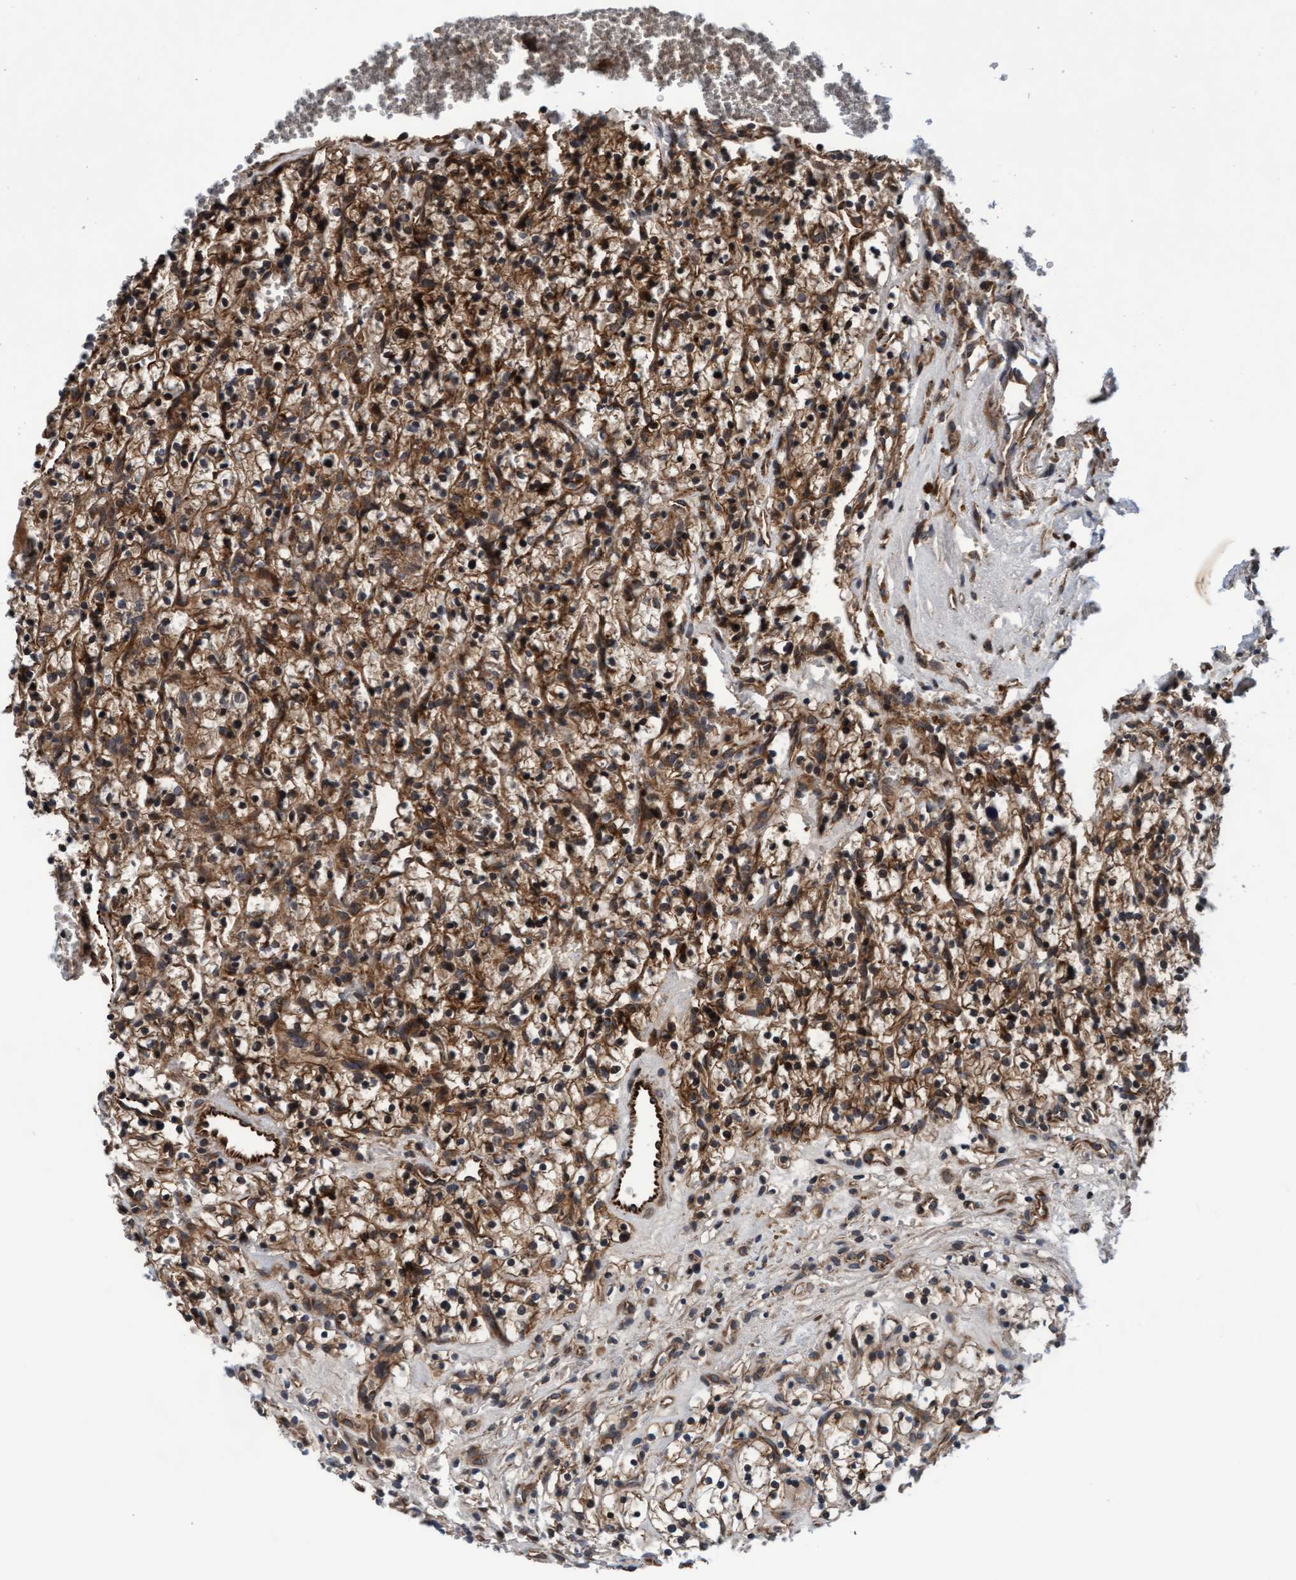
{"staining": {"intensity": "moderate", "quantity": ">75%", "location": "cytoplasmic/membranous"}, "tissue": "renal cancer", "cell_type": "Tumor cells", "image_type": "cancer", "snomed": [{"axis": "morphology", "description": "Adenocarcinoma, NOS"}, {"axis": "topography", "description": "Kidney"}], "caption": "Renal cancer tissue displays moderate cytoplasmic/membranous positivity in approximately >75% of tumor cells (Stains: DAB (3,3'-diaminobenzidine) in brown, nuclei in blue, Microscopy: brightfield microscopy at high magnification).", "gene": "EFCAB13", "patient": {"sex": "female", "age": 57}}